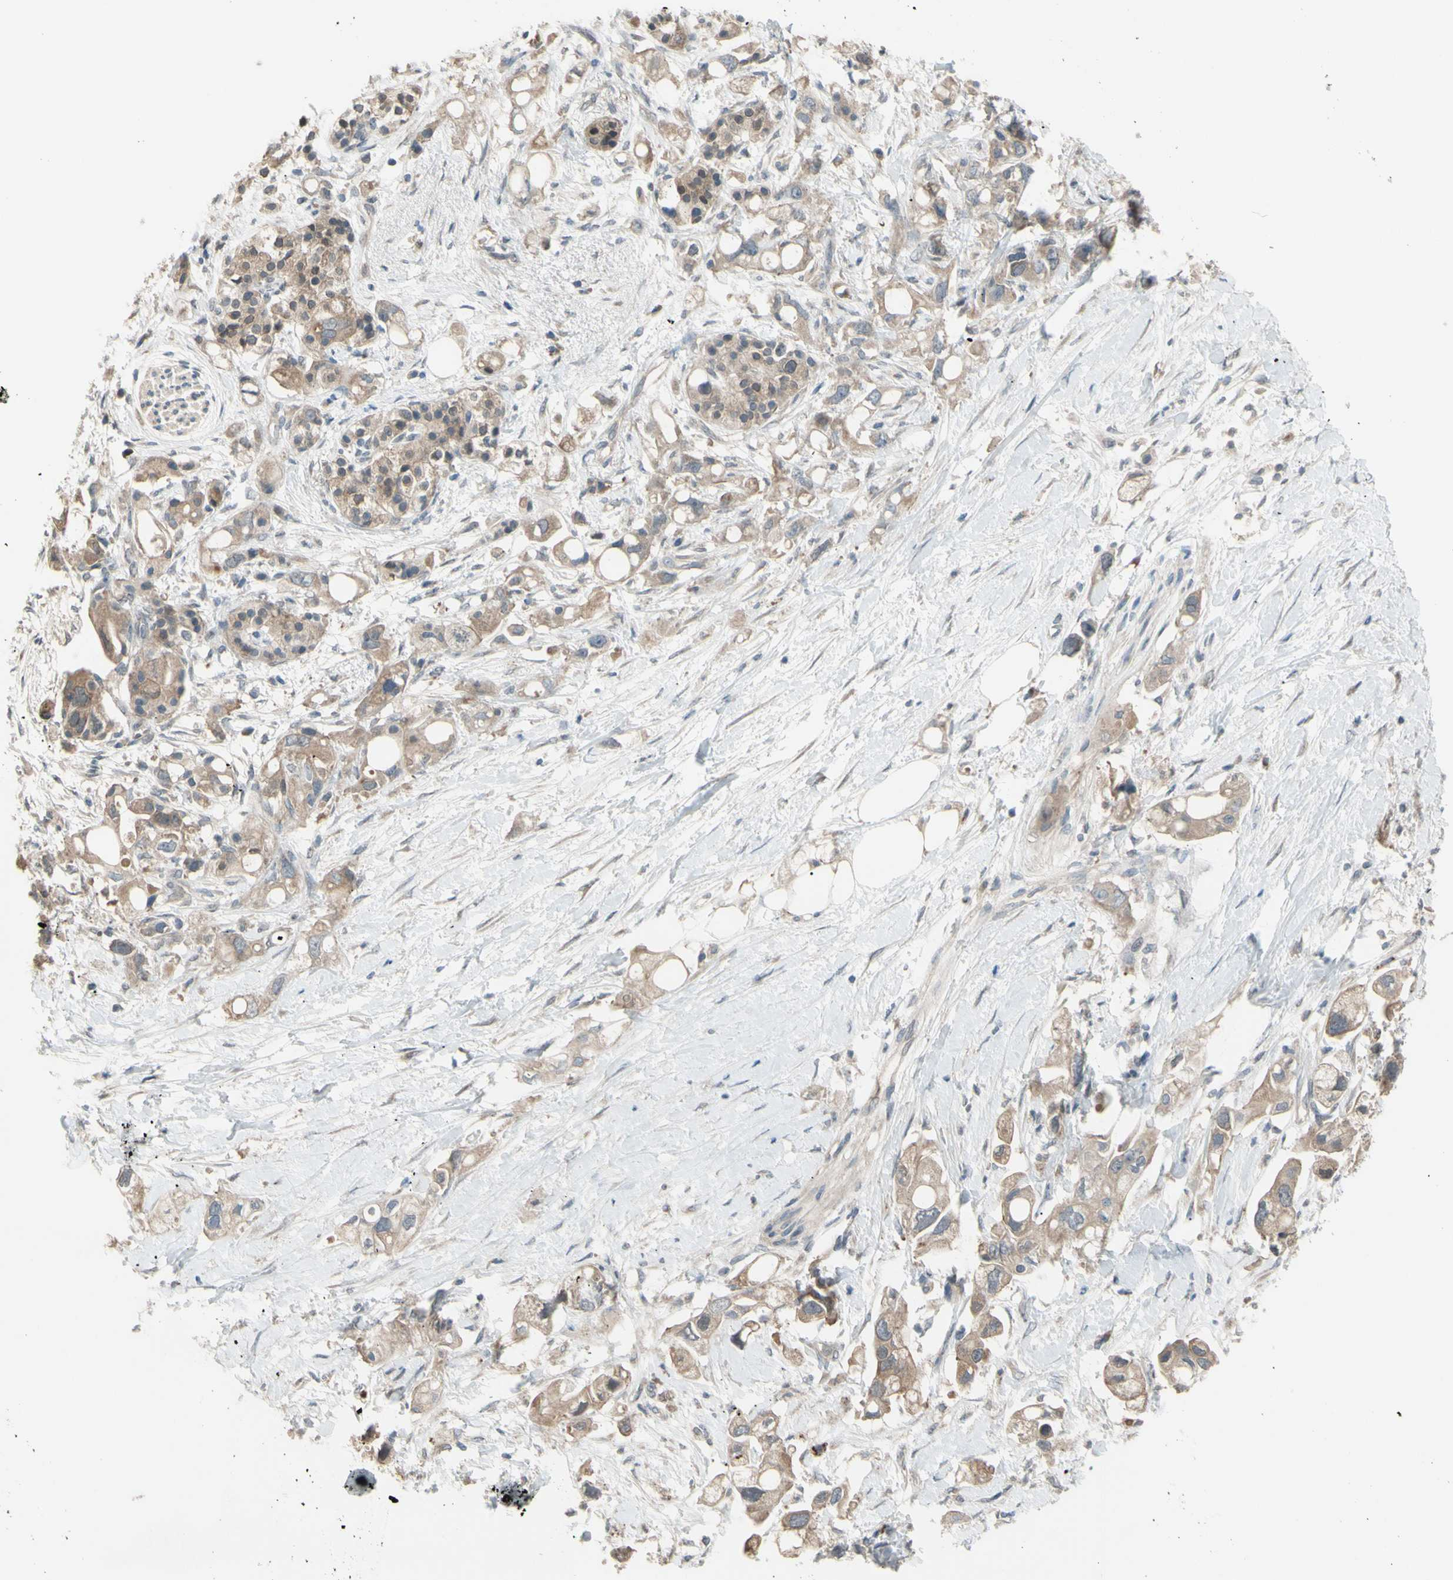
{"staining": {"intensity": "weak", "quantity": ">75%", "location": "cytoplasmic/membranous"}, "tissue": "pancreatic cancer", "cell_type": "Tumor cells", "image_type": "cancer", "snomed": [{"axis": "morphology", "description": "Adenocarcinoma, NOS"}, {"axis": "topography", "description": "Pancreas"}], "caption": "Immunohistochemistry of pancreatic cancer reveals low levels of weak cytoplasmic/membranous expression in approximately >75% of tumor cells.", "gene": "AFP", "patient": {"sex": "female", "age": 56}}